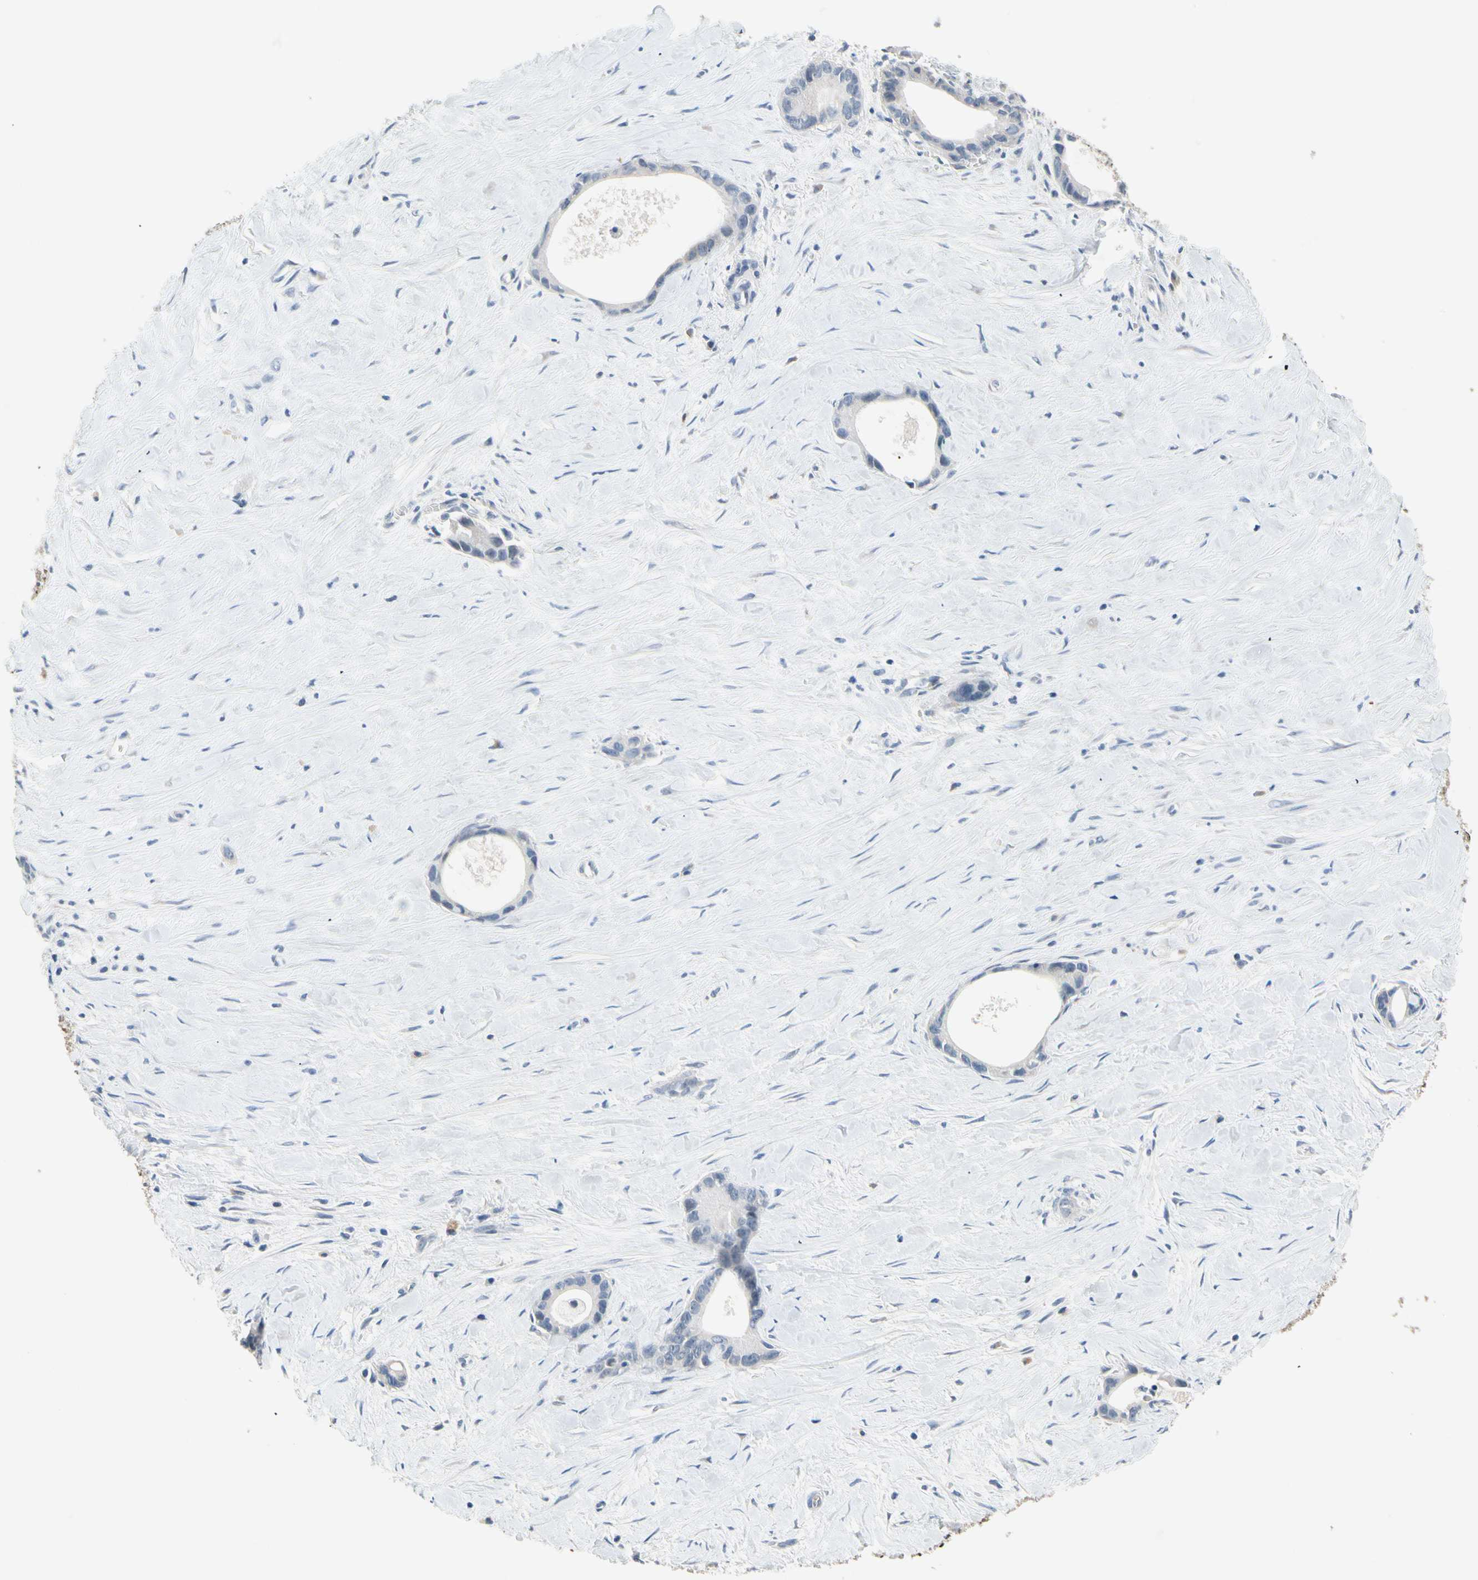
{"staining": {"intensity": "negative", "quantity": "none", "location": "none"}, "tissue": "liver cancer", "cell_type": "Tumor cells", "image_type": "cancer", "snomed": [{"axis": "morphology", "description": "Cholangiocarcinoma"}, {"axis": "topography", "description": "Liver"}], "caption": "A histopathology image of liver cancer stained for a protein reveals no brown staining in tumor cells.", "gene": "SLC27A6", "patient": {"sex": "female", "age": 55}}